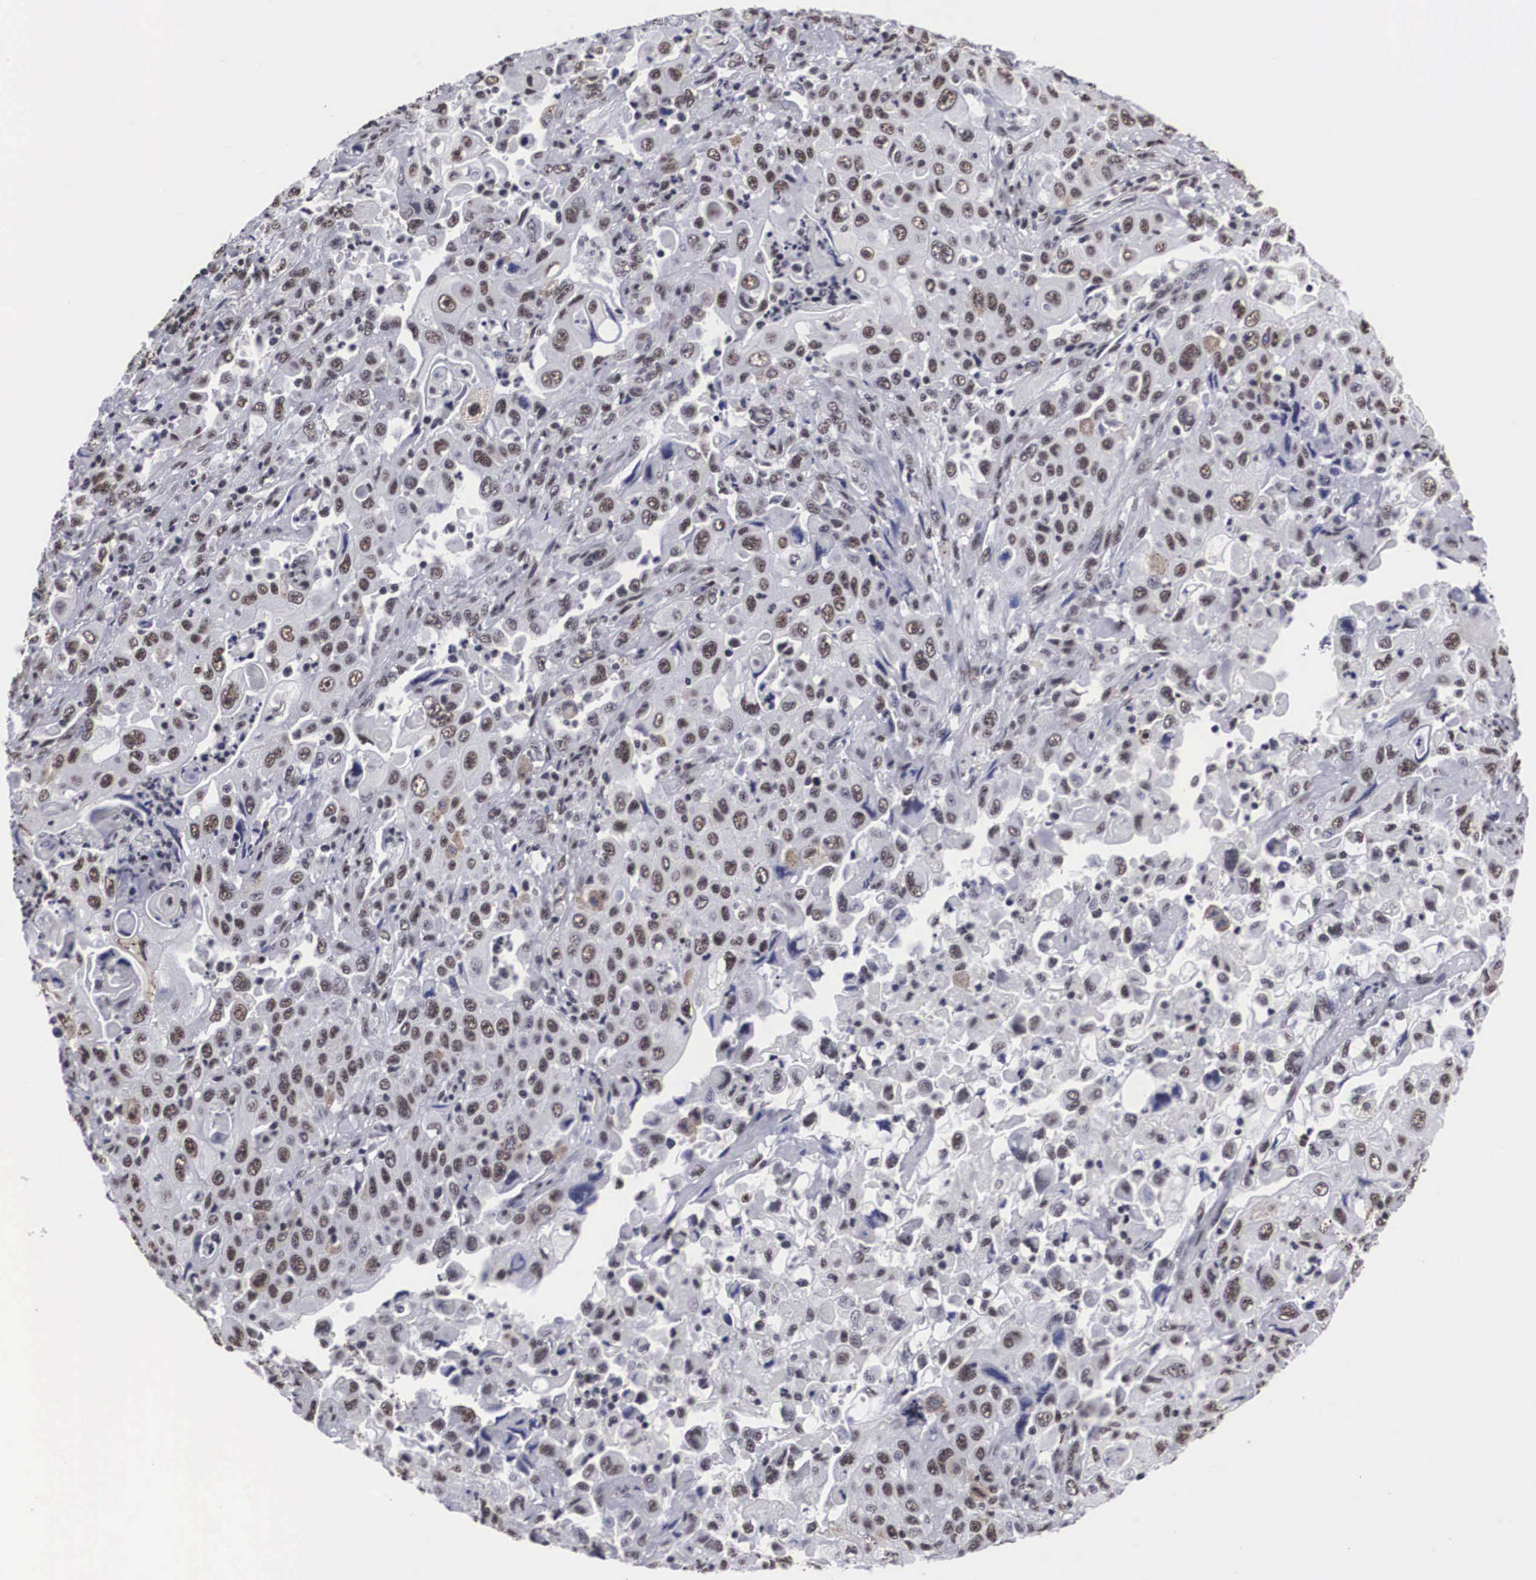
{"staining": {"intensity": "weak", "quantity": "25%-75%", "location": "nuclear"}, "tissue": "pancreatic cancer", "cell_type": "Tumor cells", "image_type": "cancer", "snomed": [{"axis": "morphology", "description": "Adenocarcinoma, NOS"}, {"axis": "topography", "description": "Pancreas"}], "caption": "Human pancreatic cancer (adenocarcinoma) stained with a brown dye demonstrates weak nuclear positive expression in approximately 25%-75% of tumor cells.", "gene": "ACIN1", "patient": {"sex": "male", "age": 70}}